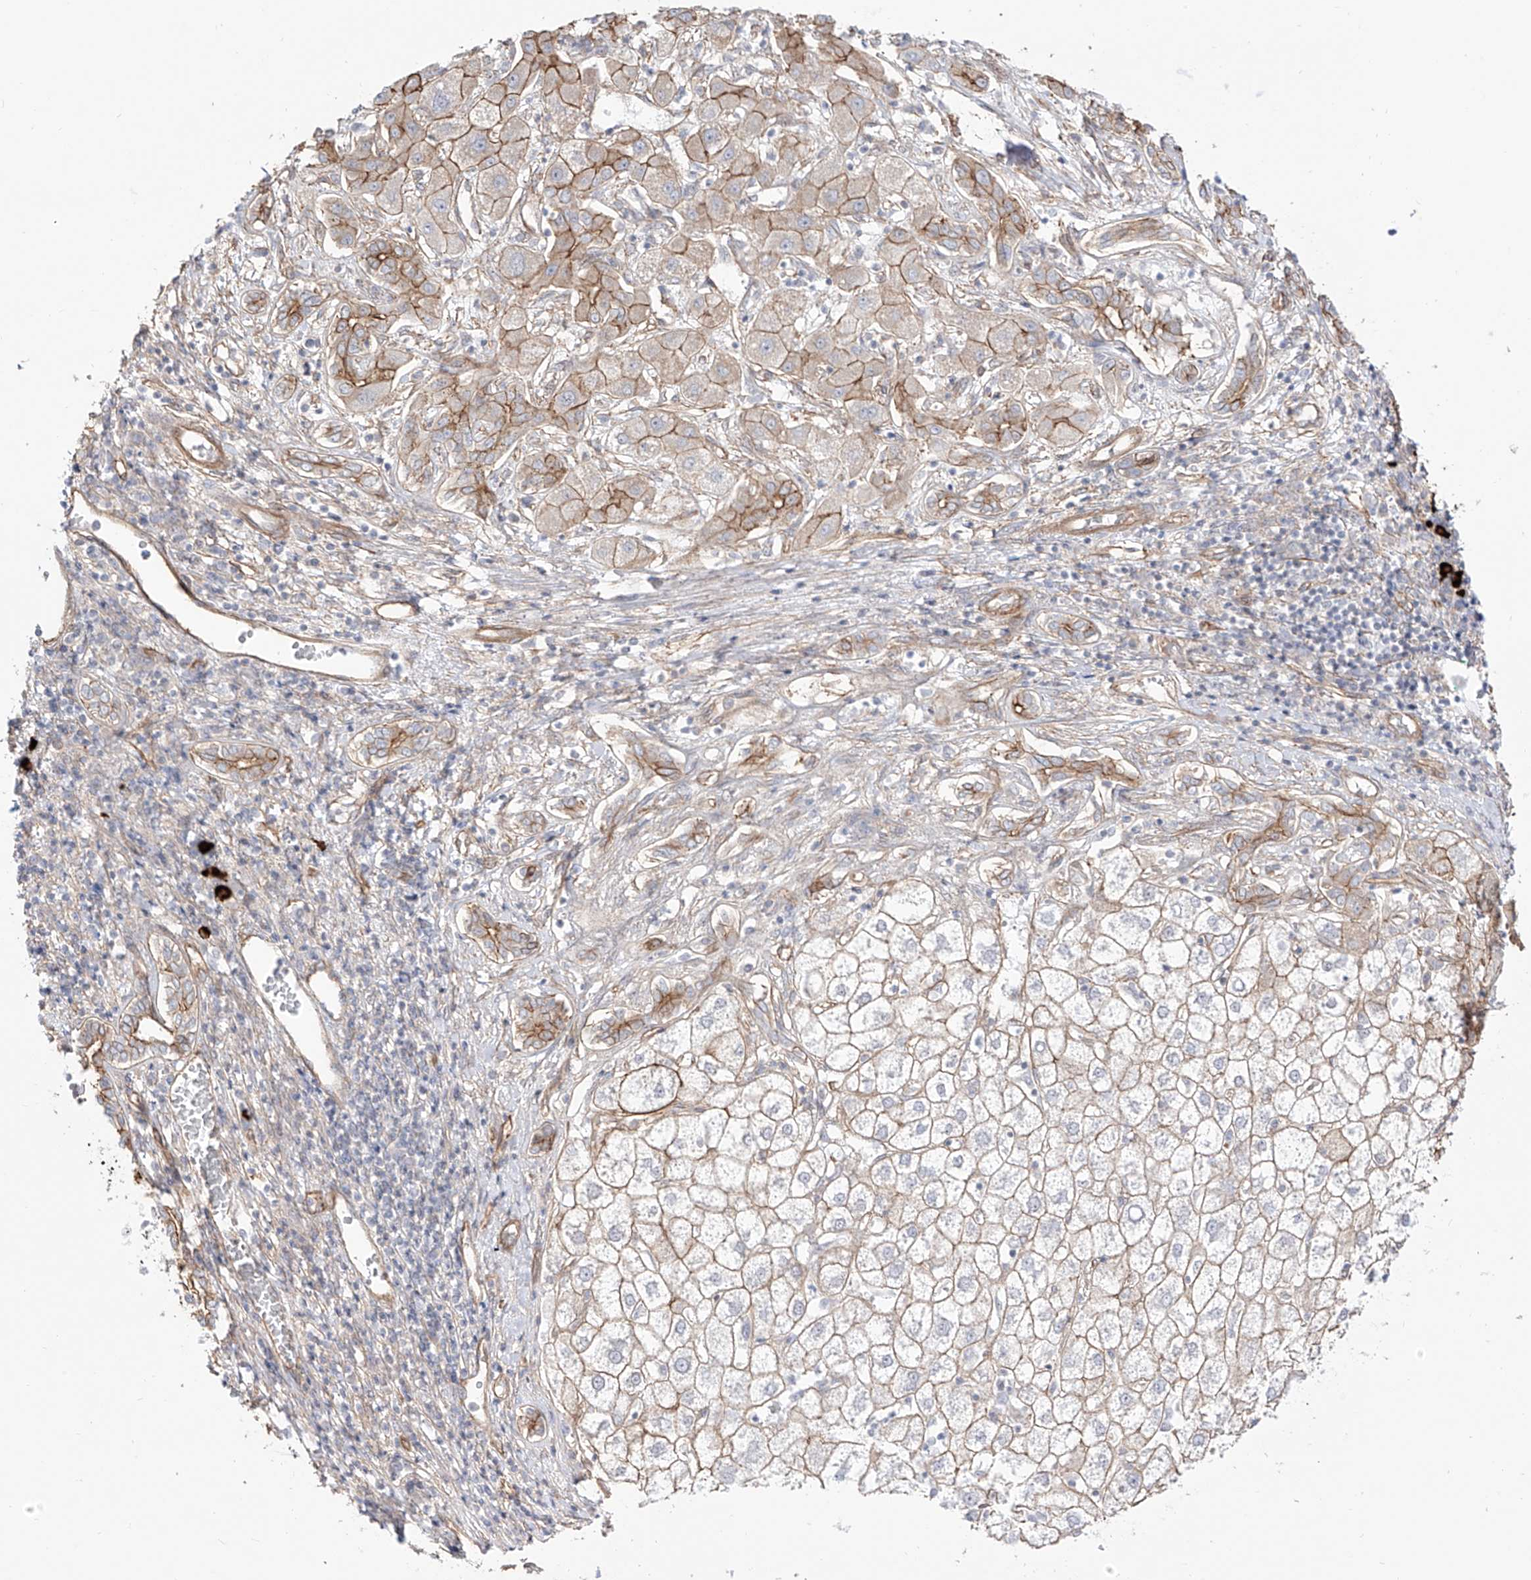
{"staining": {"intensity": "moderate", "quantity": "25%-75%", "location": "cytoplasmic/membranous"}, "tissue": "liver cancer", "cell_type": "Tumor cells", "image_type": "cancer", "snomed": [{"axis": "morphology", "description": "Carcinoma, Hepatocellular, NOS"}, {"axis": "topography", "description": "Liver"}], "caption": "Brown immunohistochemical staining in human hepatocellular carcinoma (liver) shows moderate cytoplasmic/membranous staining in about 25%-75% of tumor cells.", "gene": "ZNF180", "patient": {"sex": "male", "age": 65}}